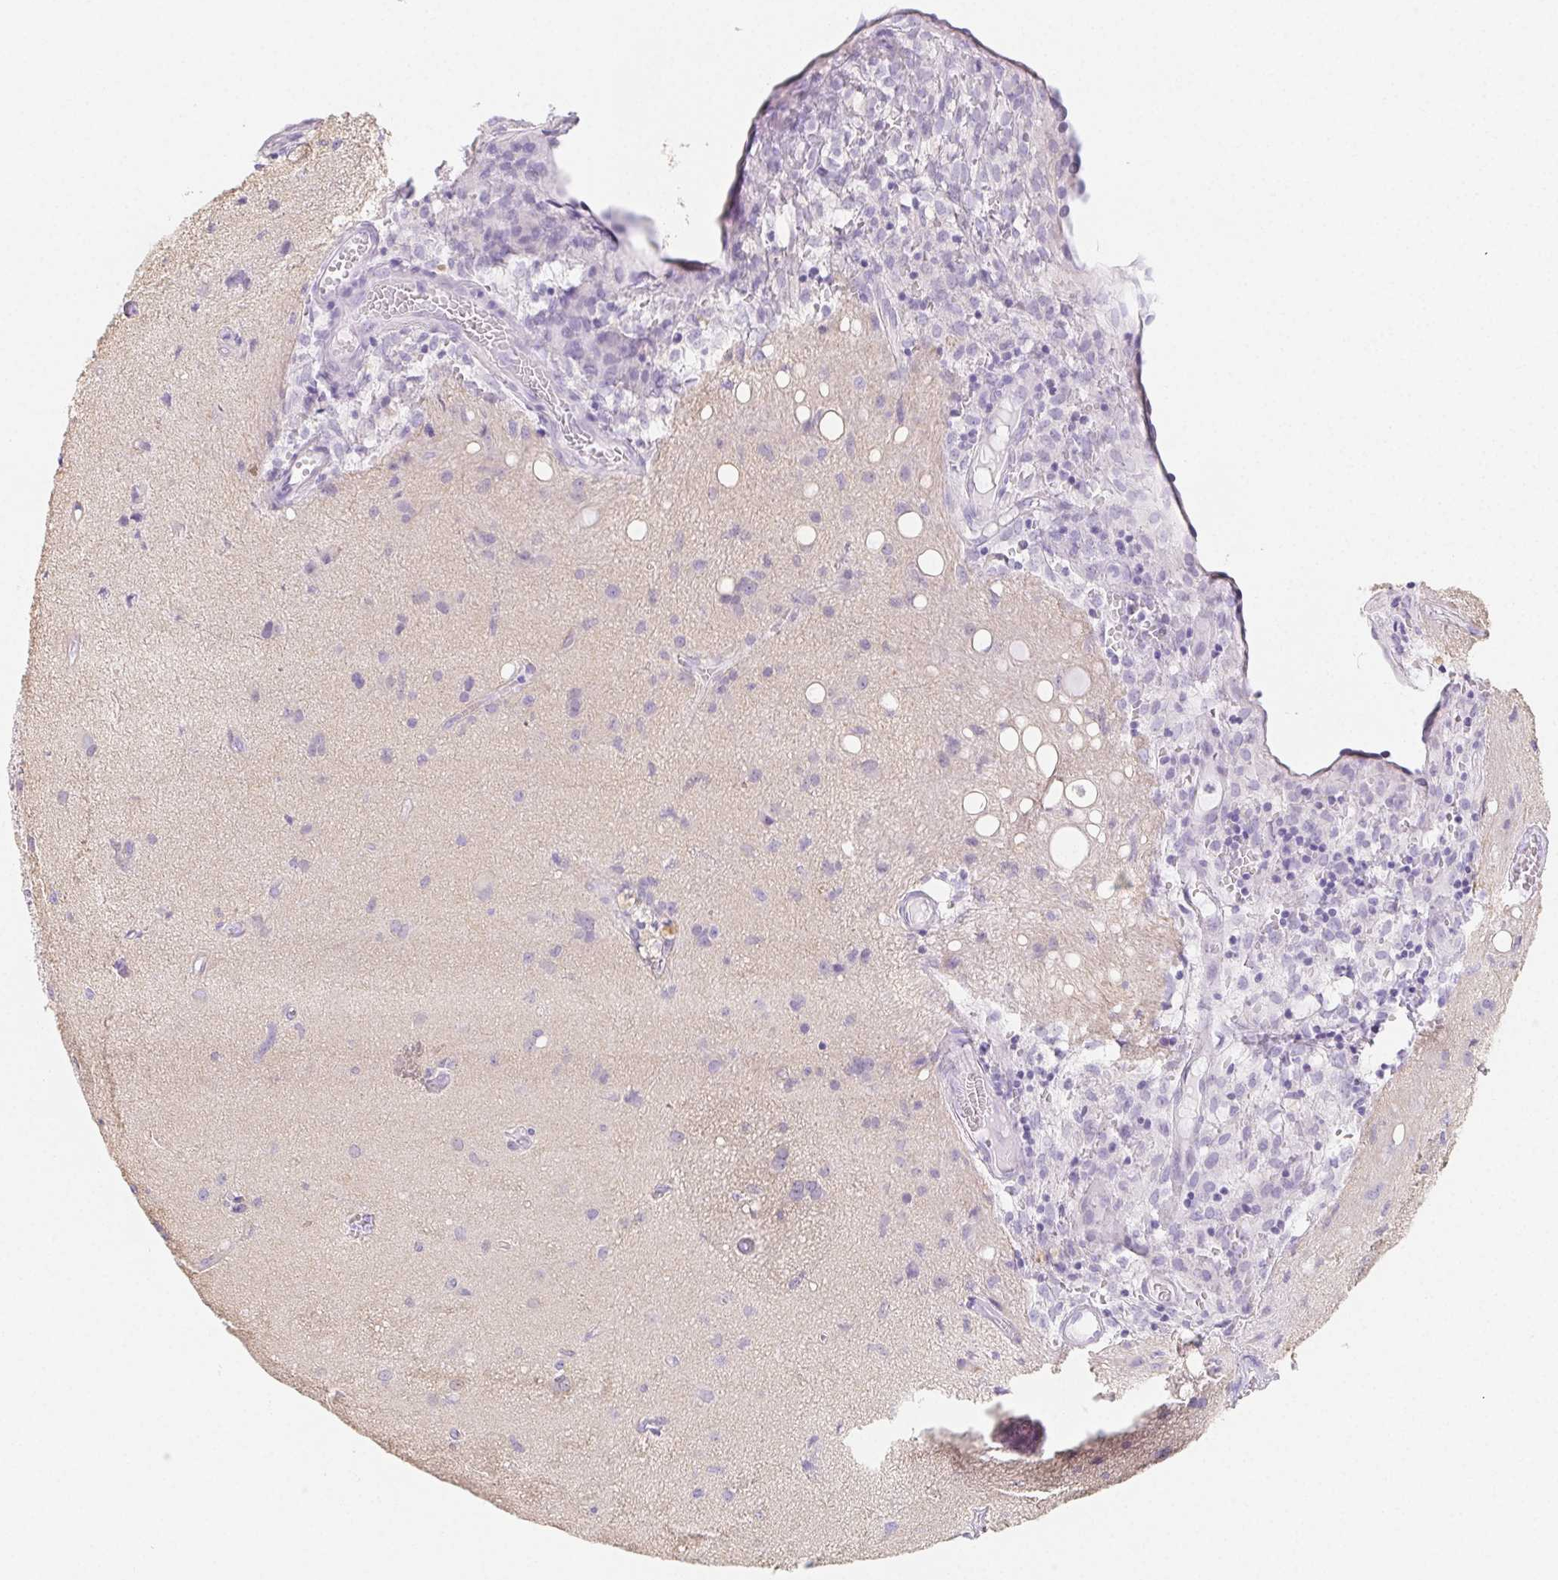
{"staining": {"intensity": "negative", "quantity": "none", "location": "none"}, "tissue": "glioma", "cell_type": "Tumor cells", "image_type": "cancer", "snomed": [{"axis": "morphology", "description": "Glioma, malignant, High grade"}, {"axis": "topography", "description": "Brain"}], "caption": "Immunohistochemistry of human malignant glioma (high-grade) shows no staining in tumor cells.", "gene": "ZBBX", "patient": {"sex": "male", "age": 67}}